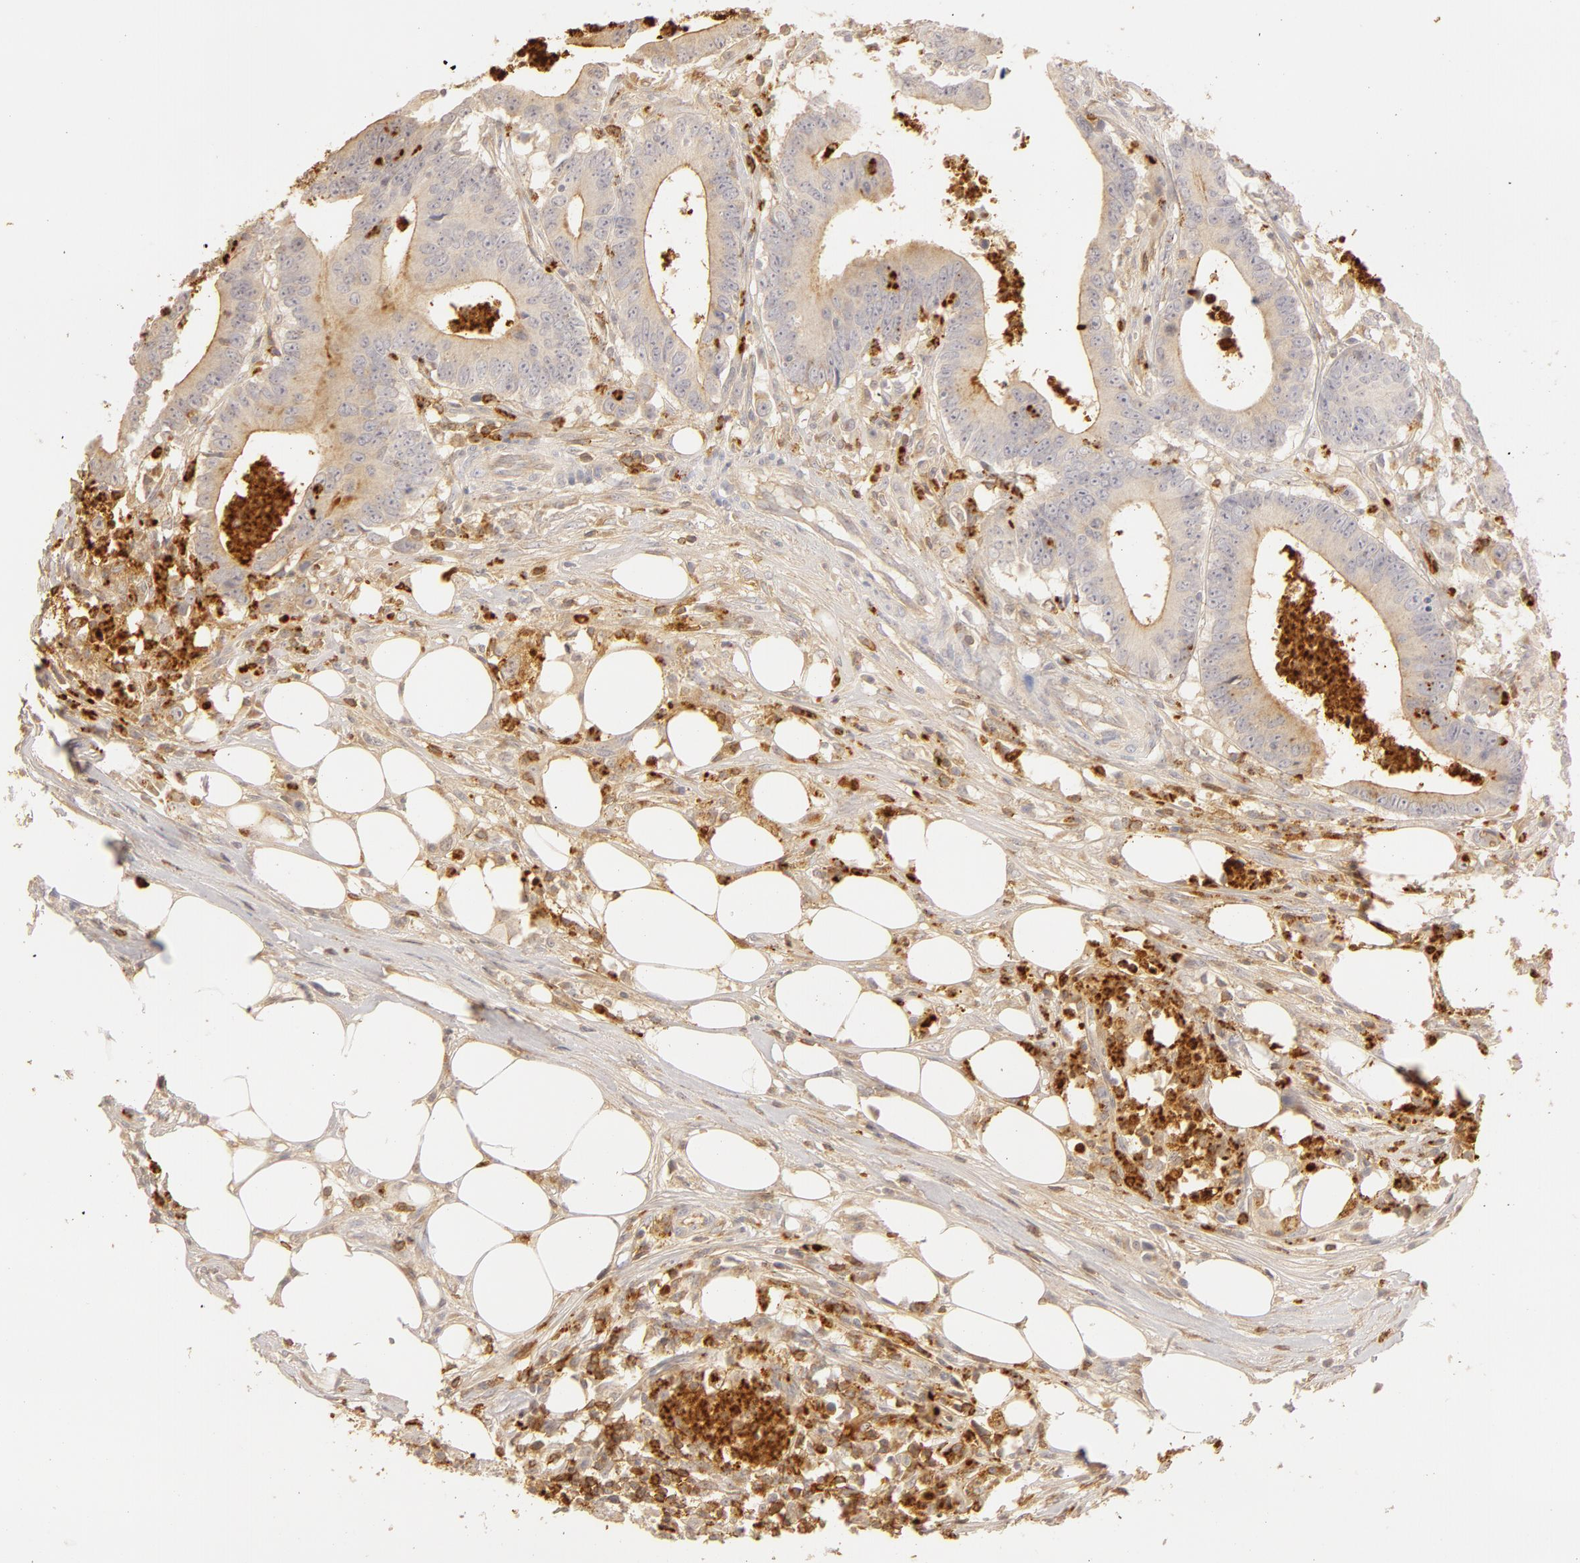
{"staining": {"intensity": "weak", "quantity": ">75%", "location": "cytoplasmic/membranous"}, "tissue": "colorectal cancer", "cell_type": "Tumor cells", "image_type": "cancer", "snomed": [{"axis": "morphology", "description": "Adenocarcinoma, NOS"}, {"axis": "topography", "description": "Colon"}], "caption": "Protein staining of colorectal adenocarcinoma tissue shows weak cytoplasmic/membranous expression in about >75% of tumor cells.", "gene": "C1R", "patient": {"sex": "male", "age": 55}}